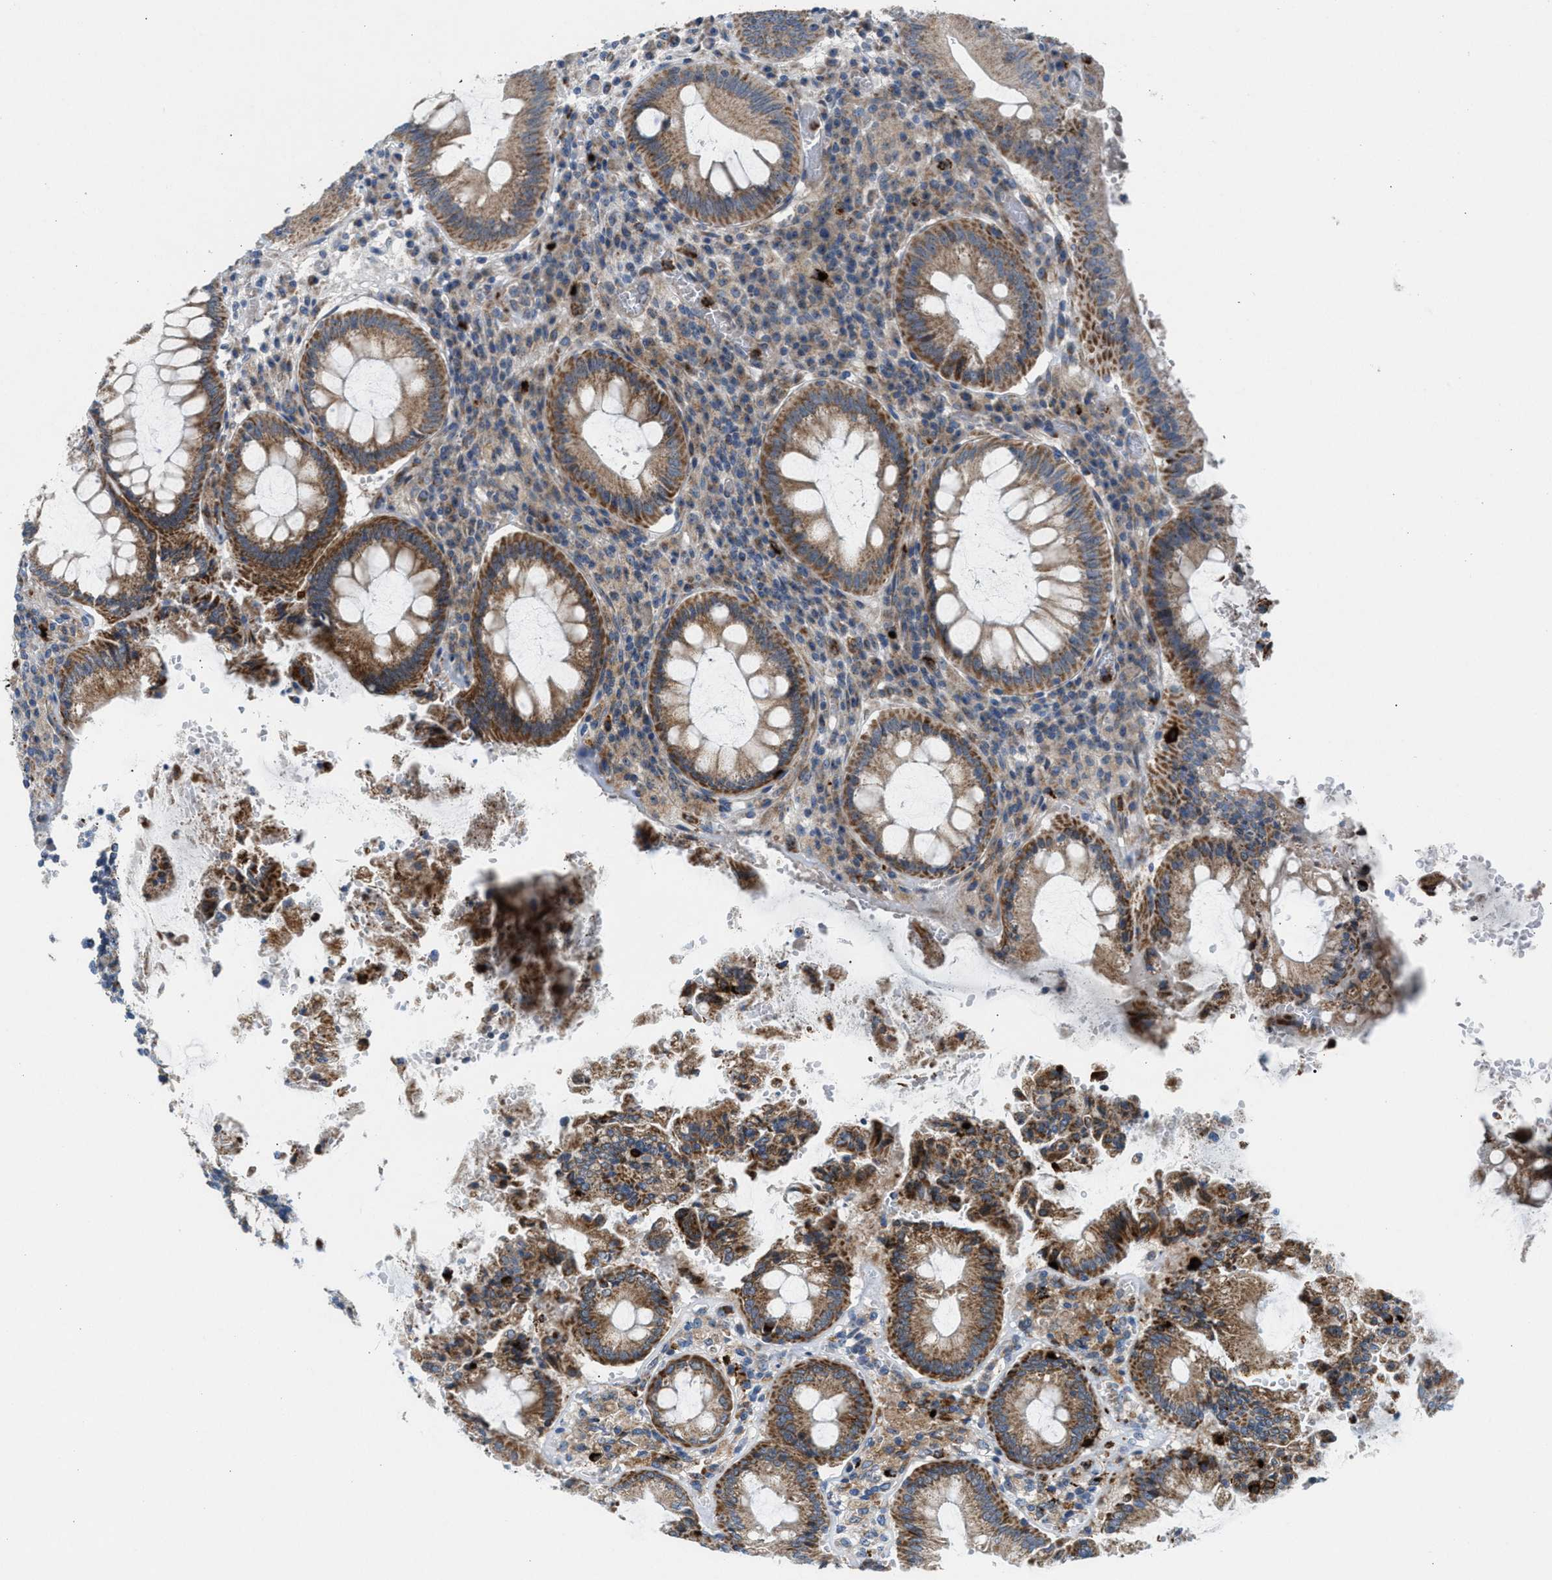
{"staining": {"intensity": "moderate", "quantity": ">75%", "location": "cytoplasmic/membranous"}, "tissue": "colorectal cancer", "cell_type": "Tumor cells", "image_type": "cancer", "snomed": [{"axis": "morphology", "description": "Normal tissue, NOS"}, {"axis": "morphology", "description": "Adenocarcinoma, NOS"}, {"axis": "topography", "description": "Rectum"}], "caption": "IHC image of neoplastic tissue: human colorectal adenocarcinoma stained using immunohistochemistry displays medium levels of moderate protein expression localized specifically in the cytoplasmic/membranous of tumor cells, appearing as a cytoplasmic/membranous brown color.", "gene": "TPH1", "patient": {"sex": "female", "age": 66}}